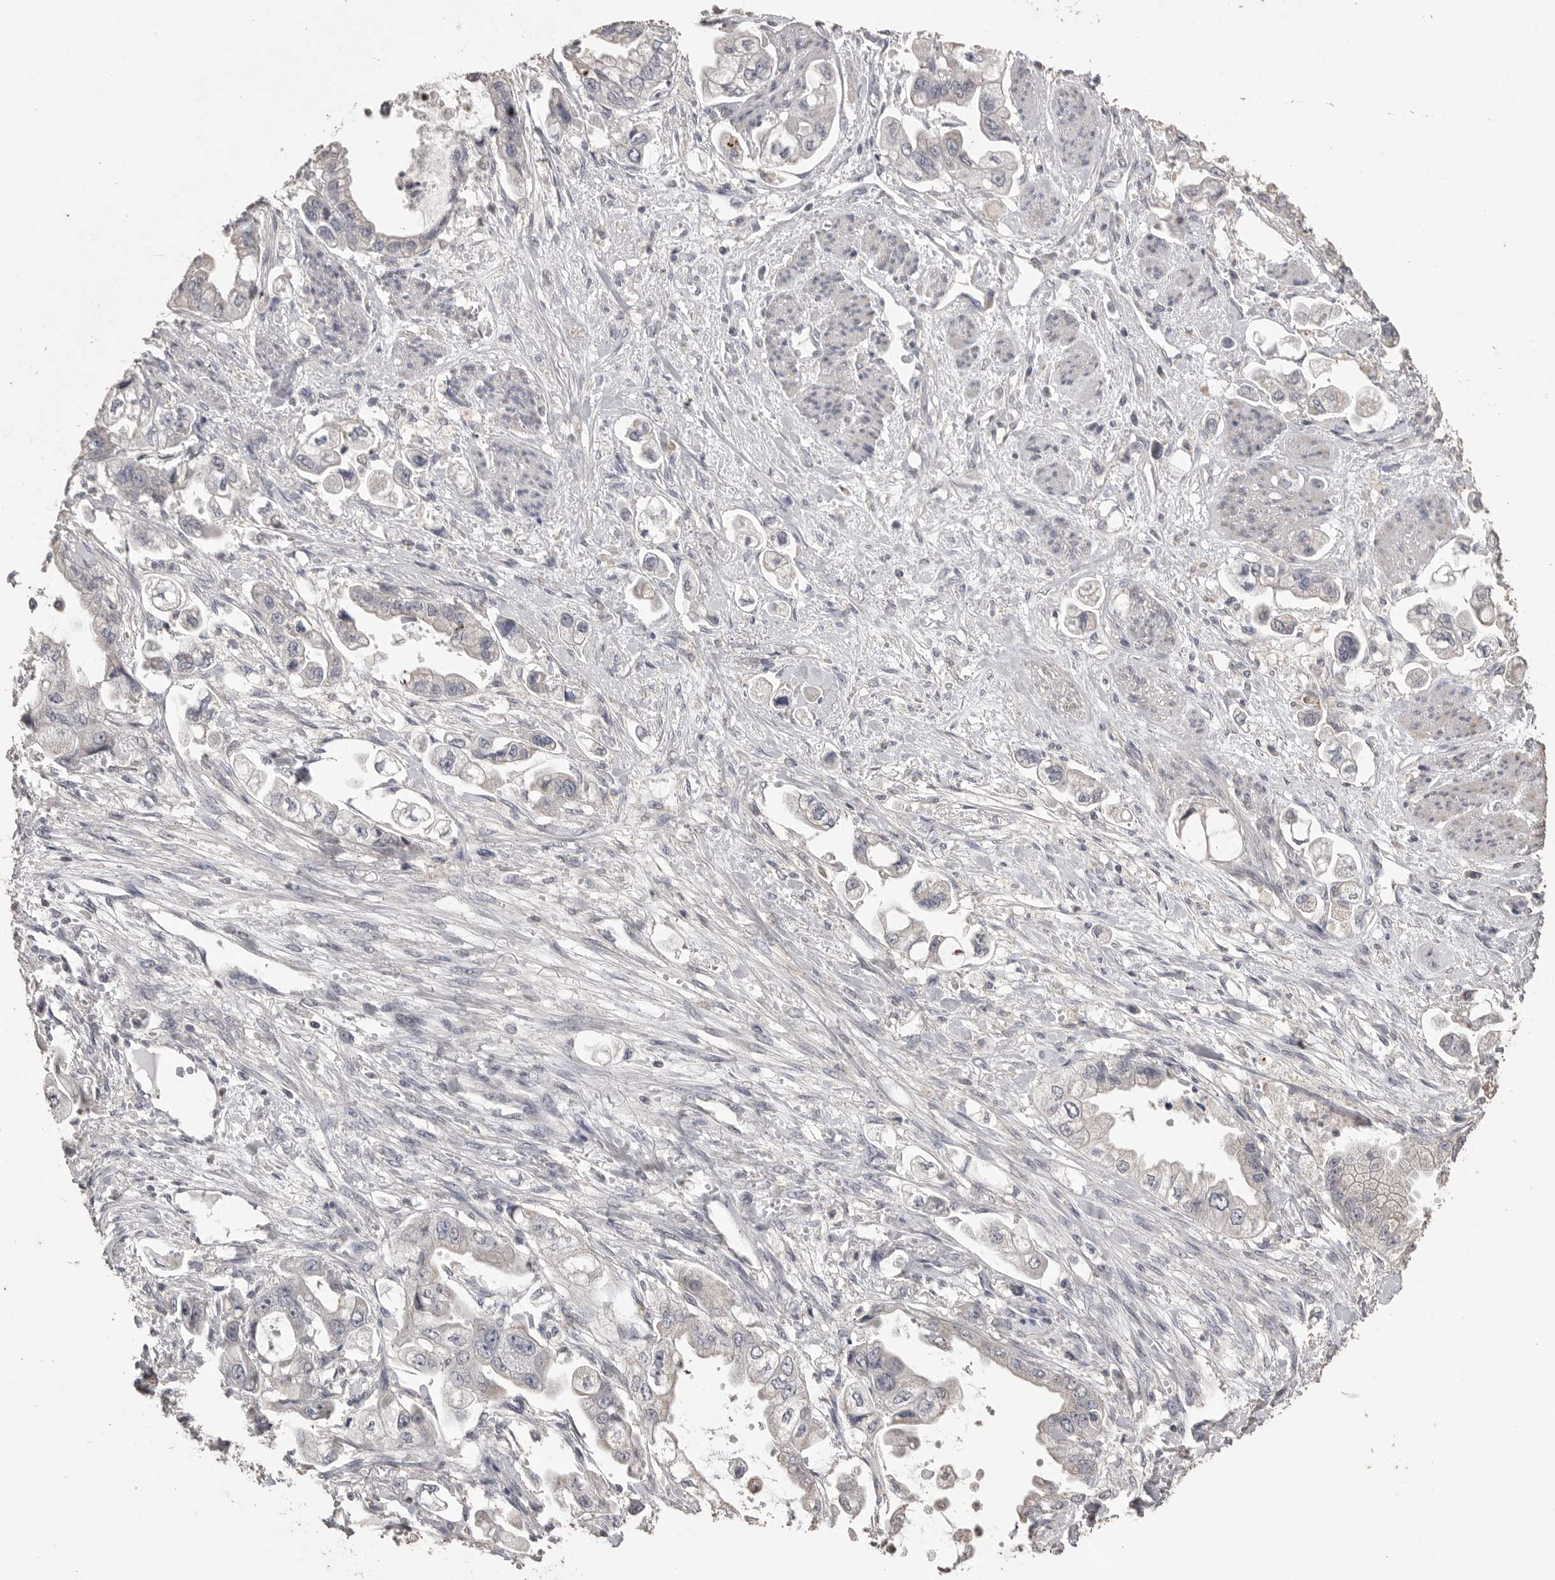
{"staining": {"intensity": "negative", "quantity": "none", "location": "none"}, "tissue": "stomach cancer", "cell_type": "Tumor cells", "image_type": "cancer", "snomed": [{"axis": "morphology", "description": "Adenocarcinoma, NOS"}, {"axis": "topography", "description": "Stomach"}], "caption": "Immunohistochemistry (IHC) image of neoplastic tissue: human stomach adenocarcinoma stained with DAB (3,3'-diaminobenzidine) exhibits no significant protein expression in tumor cells. (Stains: DAB (3,3'-diaminobenzidine) immunohistochemistry (IHC) with hematoxylin counter stain, Microscopy: brightfield microscopy at high magnification).", "gene": "MMP7", "patient": {"sex": "male", "age": 62}}